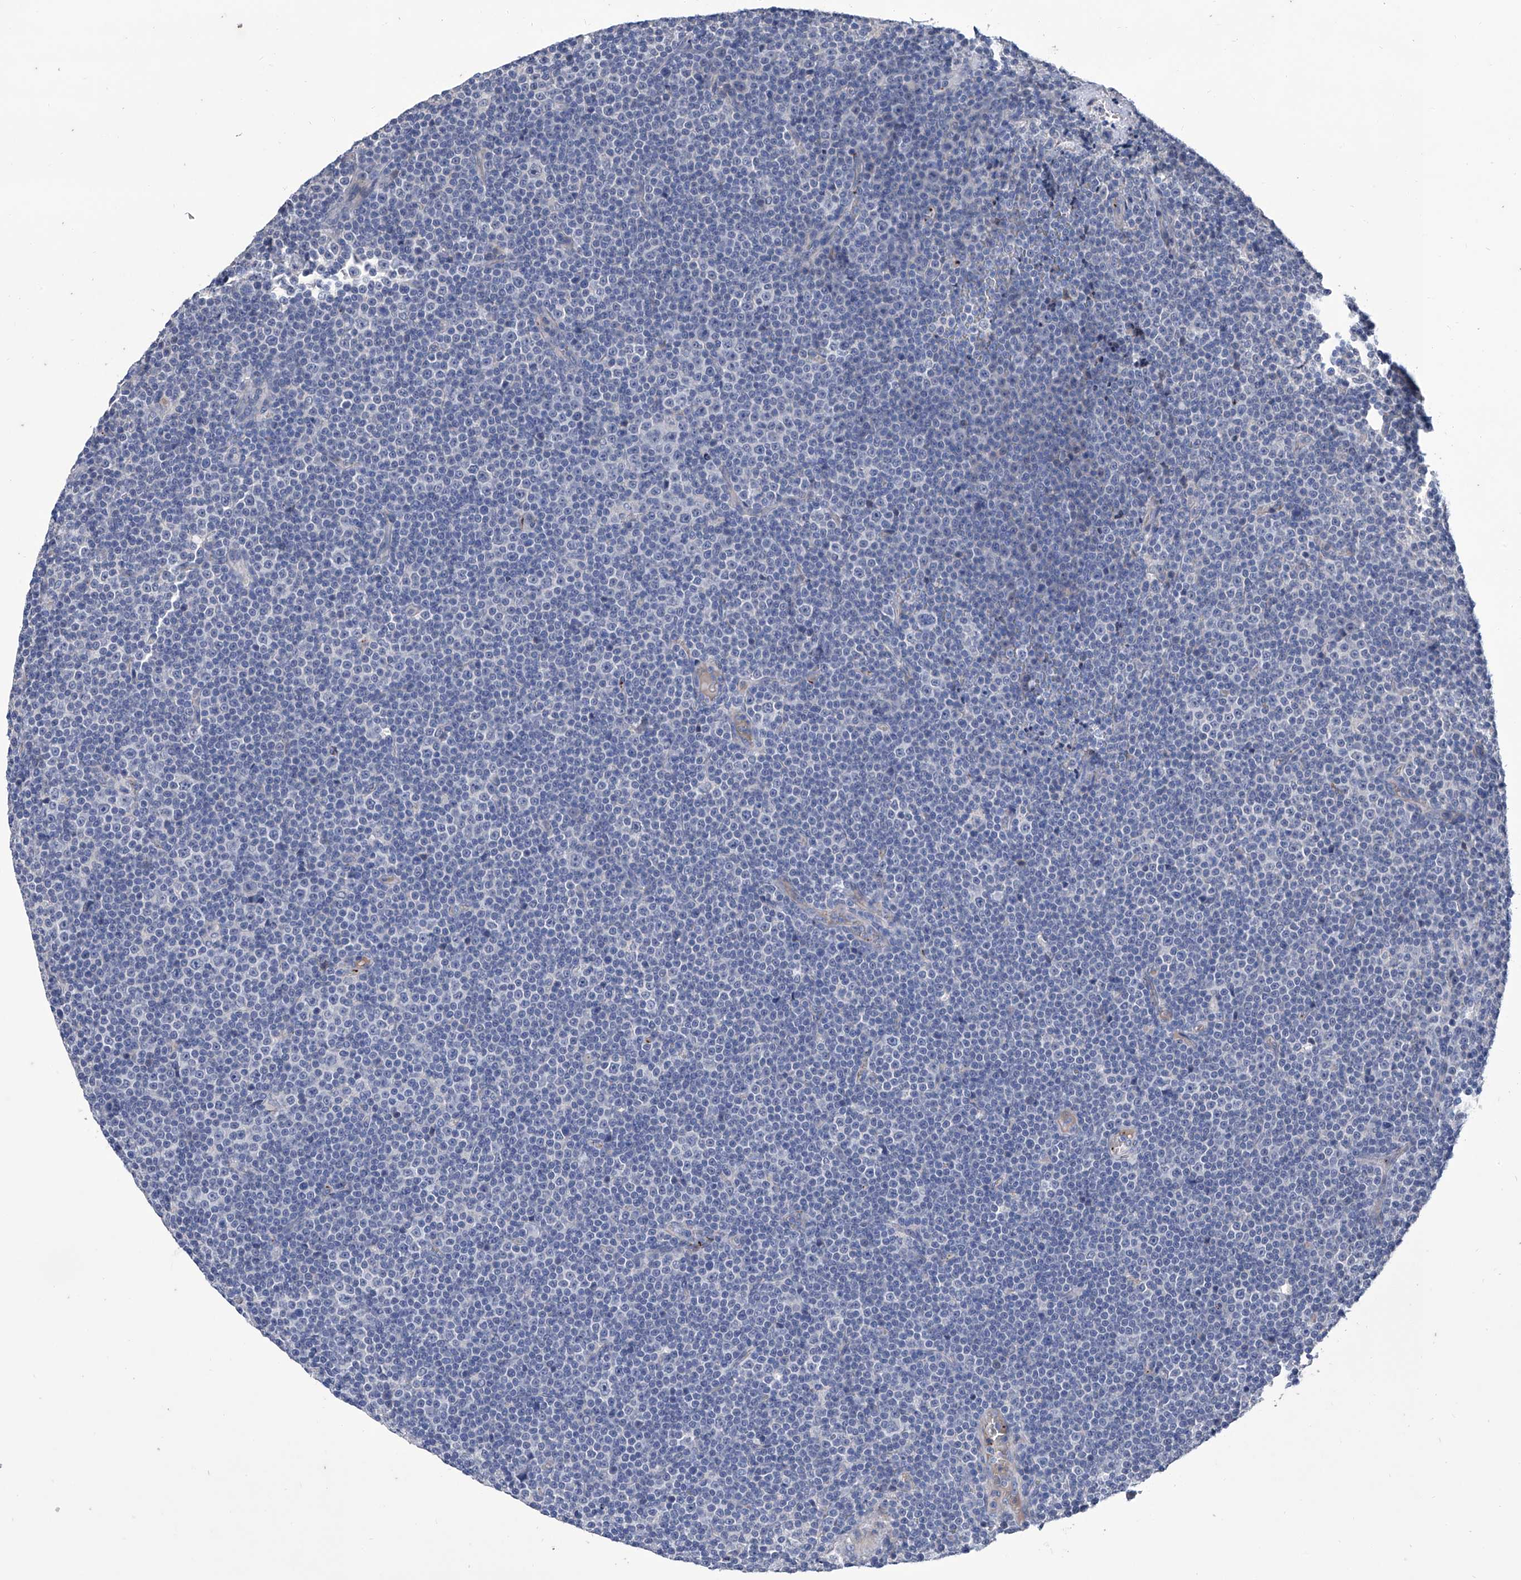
{"staining": {"intensity": "negative", "quantity": "none", "location": "none"}, "tissue": "lymphoma", "cell_type": "Tumor cells", "image_type": "cancer", "snomed": [{"axis": "morphology", "description": "Malignant lymphoma, non-Hodgkin's type, Low grade"}, {"axis": "topography", "description": "Lymph node"}], "caption": "DAB immunohistochemical staining of human lymphoma demonstrates no significant staining in tumor cells.", "gene": "GPT", "patient": {"sex": "female", "age": 67}}